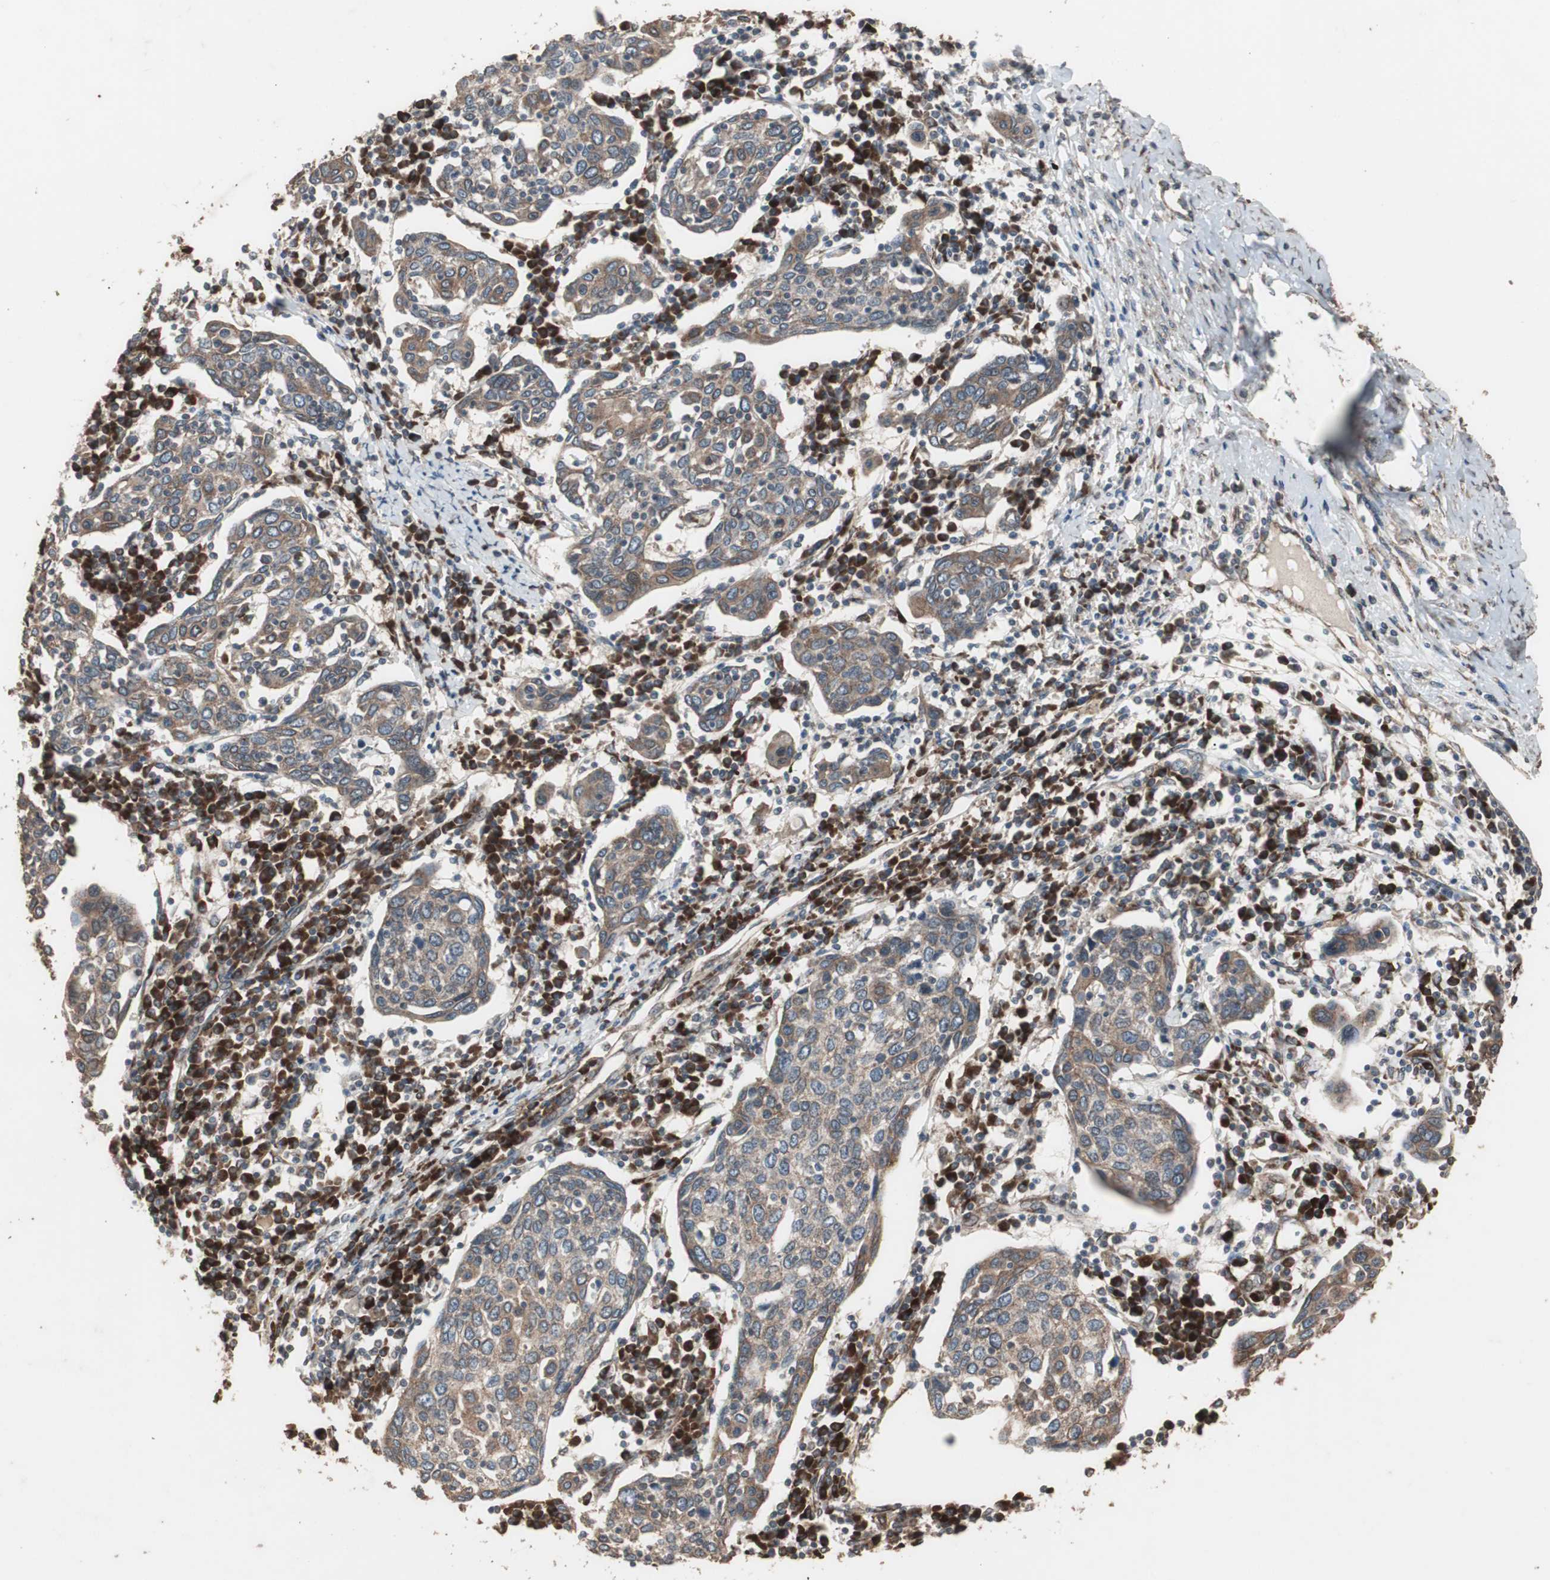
{"staining": {"intensity": "moderate", "quantity": ">75%", "location": "cytoplasmic/membranous"}, "tissue": "cervical cancer", "cell_type": "Tumor cells", "image_type": "cancer", "snomed": [{"axis": "morphology", "description": "Squamous cell carcinoma, NOS"}, {"axis": "topography", "description": "Cervix"}], "caption": "Immunohistochemical staining of human squamous cell carcinoma (cervical) demonstrates medium levels of moderate cytoplasmic/membranous expression in approximately >75% of tumor cells.", "gene": "LZTS1", "patient": {"sex": "female", "age": 40}}